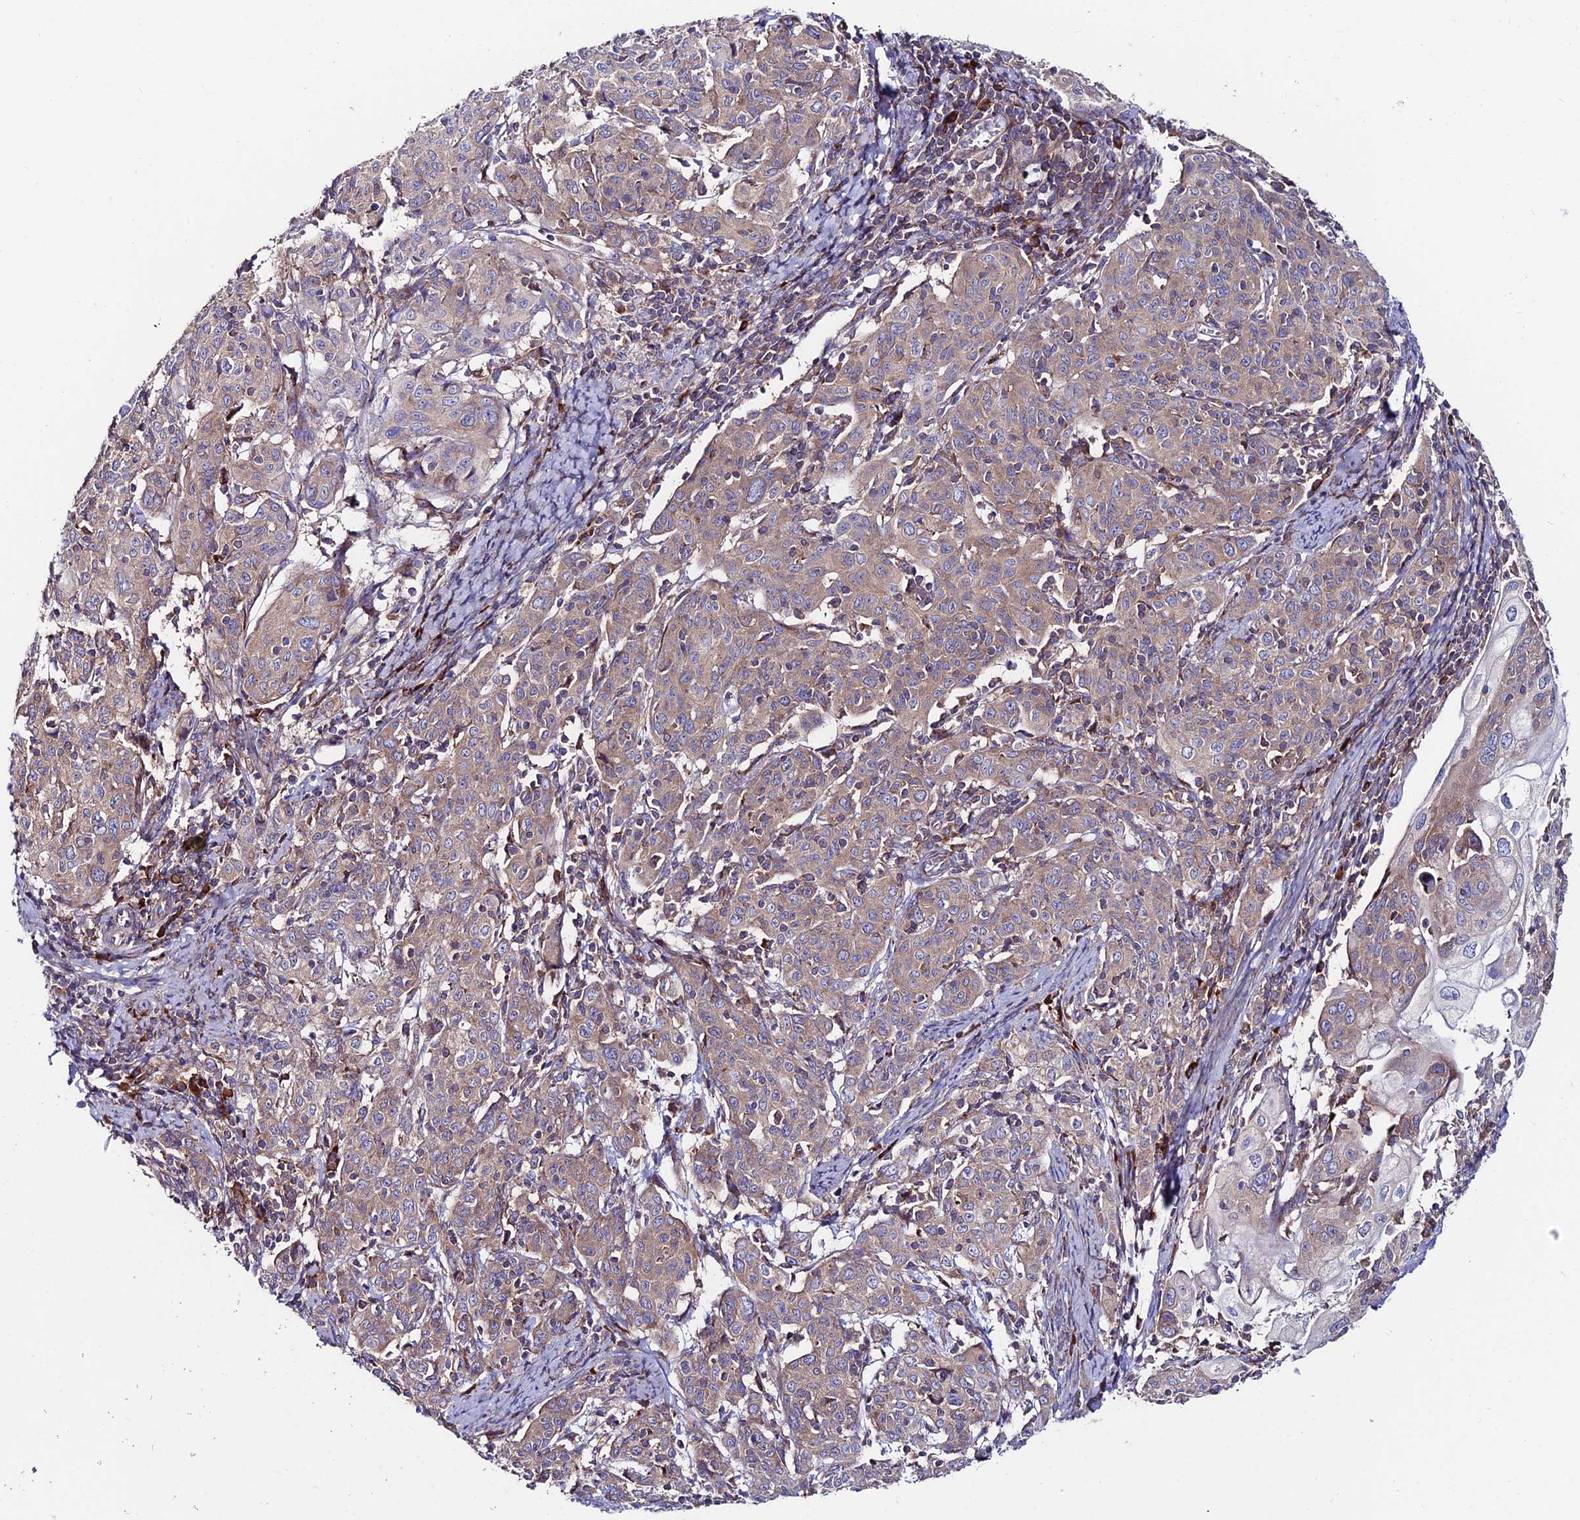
{"staining": {"intensity": "weak", "quantity": "25%-75%", "location": "cytoplasmic/membranous"}, "tissue": "cervical cancer", "cell_type": "Tumor cells", "image_type": "cancer", "snomed": [{"axis": "morphology", "description": "Squamous cell carcinoma, NOS"}, {"axis": "topography", "description": "Cervix"}], "caption": "Immunohistochemical staining of human cervical cancer displays weak cytoplasmic/membranous protein staining in about 25%-75% of tumor cells. (DAB (3,3'-diaminobenzidine) = brown stain, brightfield microscopy at high magnification).", "gene": "EIF3K", "patient": {"sex": "female", "age": 67}}